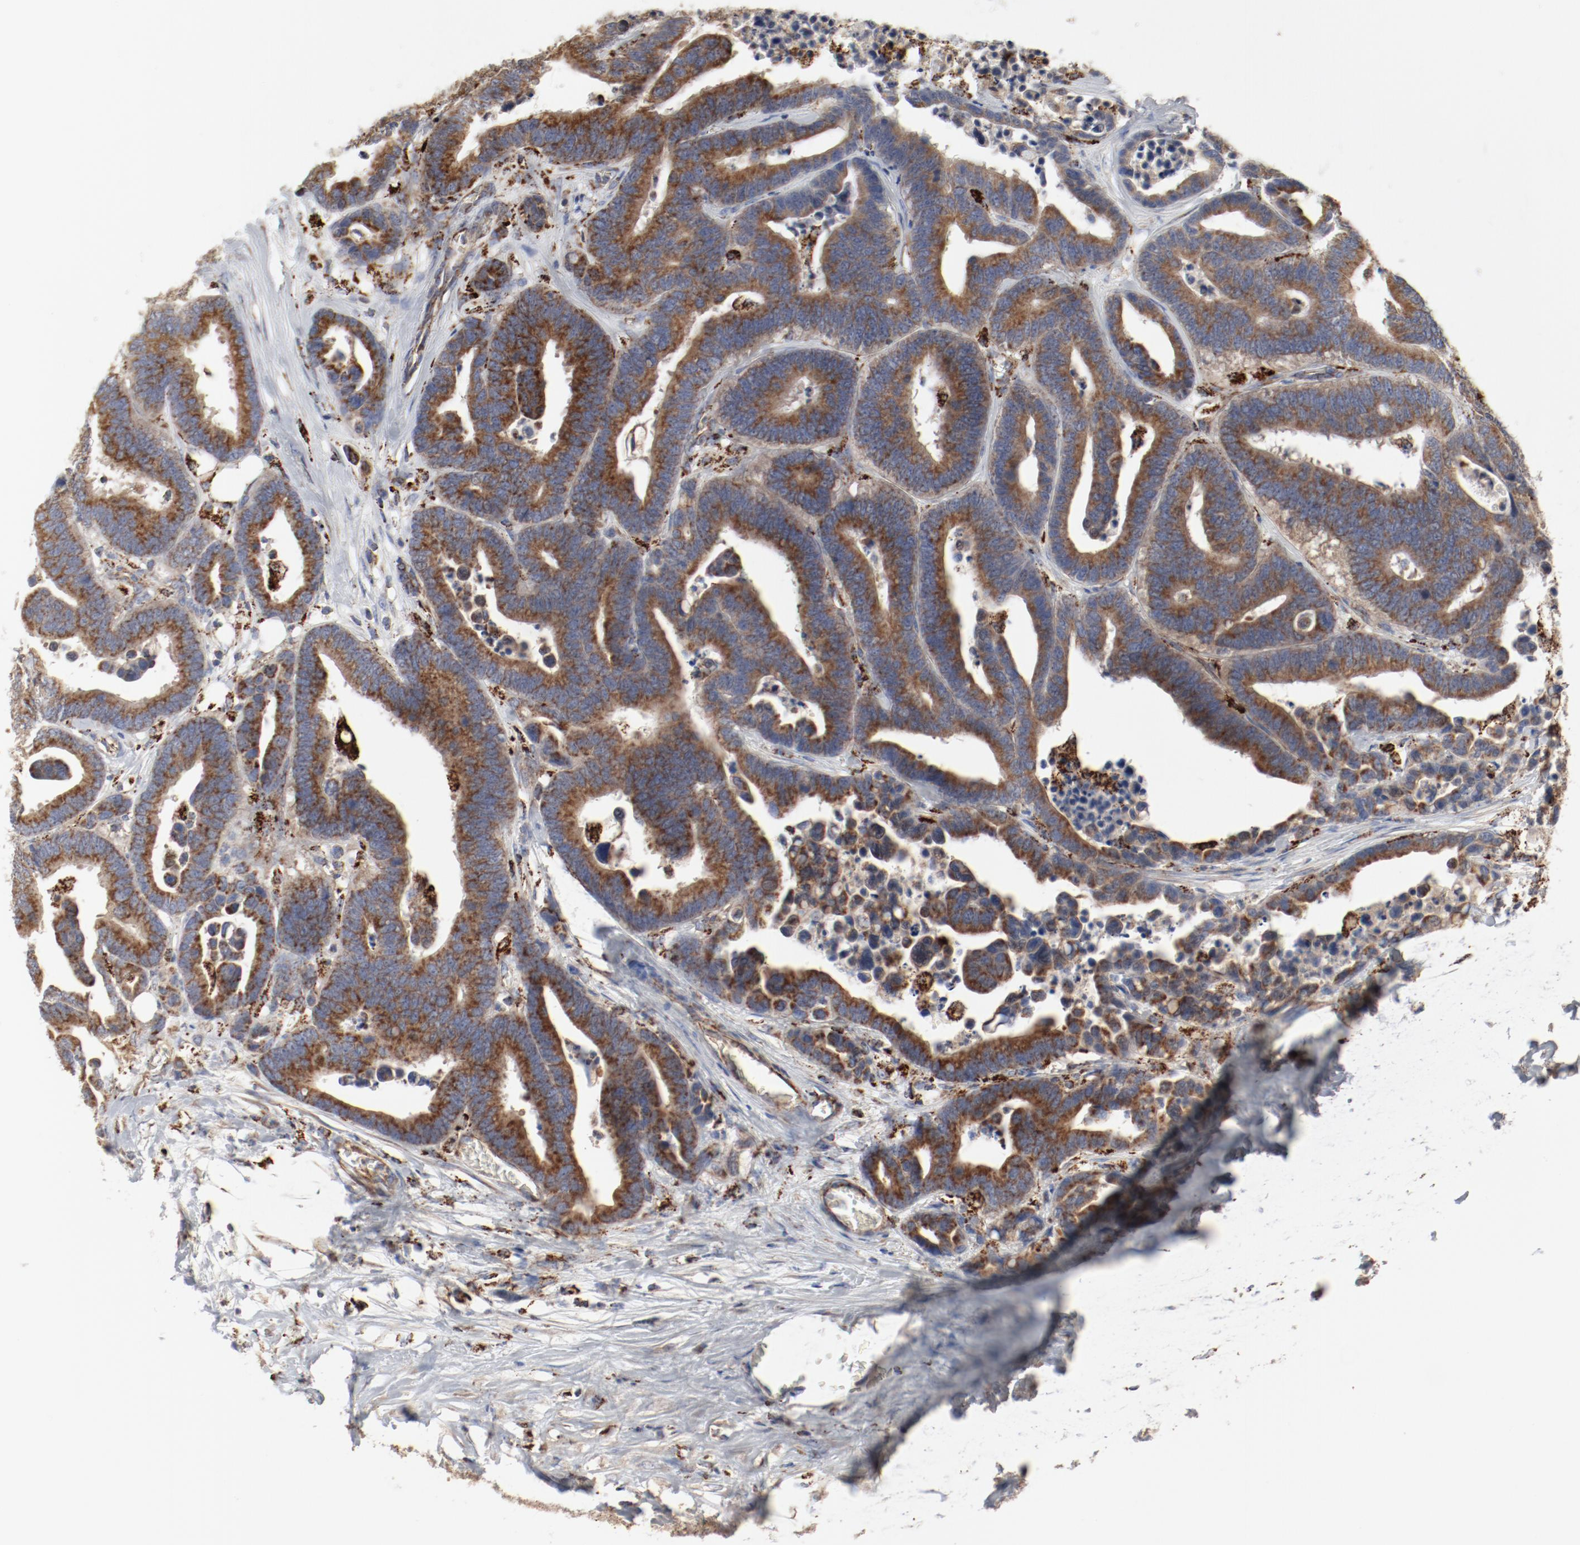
{"staining": {"intensity": "moderate", "quantity": ">75%", "location": "cytoplasmic/membranous"}, "tissue": "colorectal cancer", "cell_type": "Tumor cells", "image_type": "cancer", "snomed": [{"axis": "morphology", "description": "Adenocarcinoma, NOS"}, {"axis": "topography", "description": "Colon"}], "caption": "Moderate cytoplasmic/membranous expression is seen in approximately >75% of tumor cells in colorectal cancer.", "gene": "SETD3", "patient": {"sex": "male", "age": 82}}